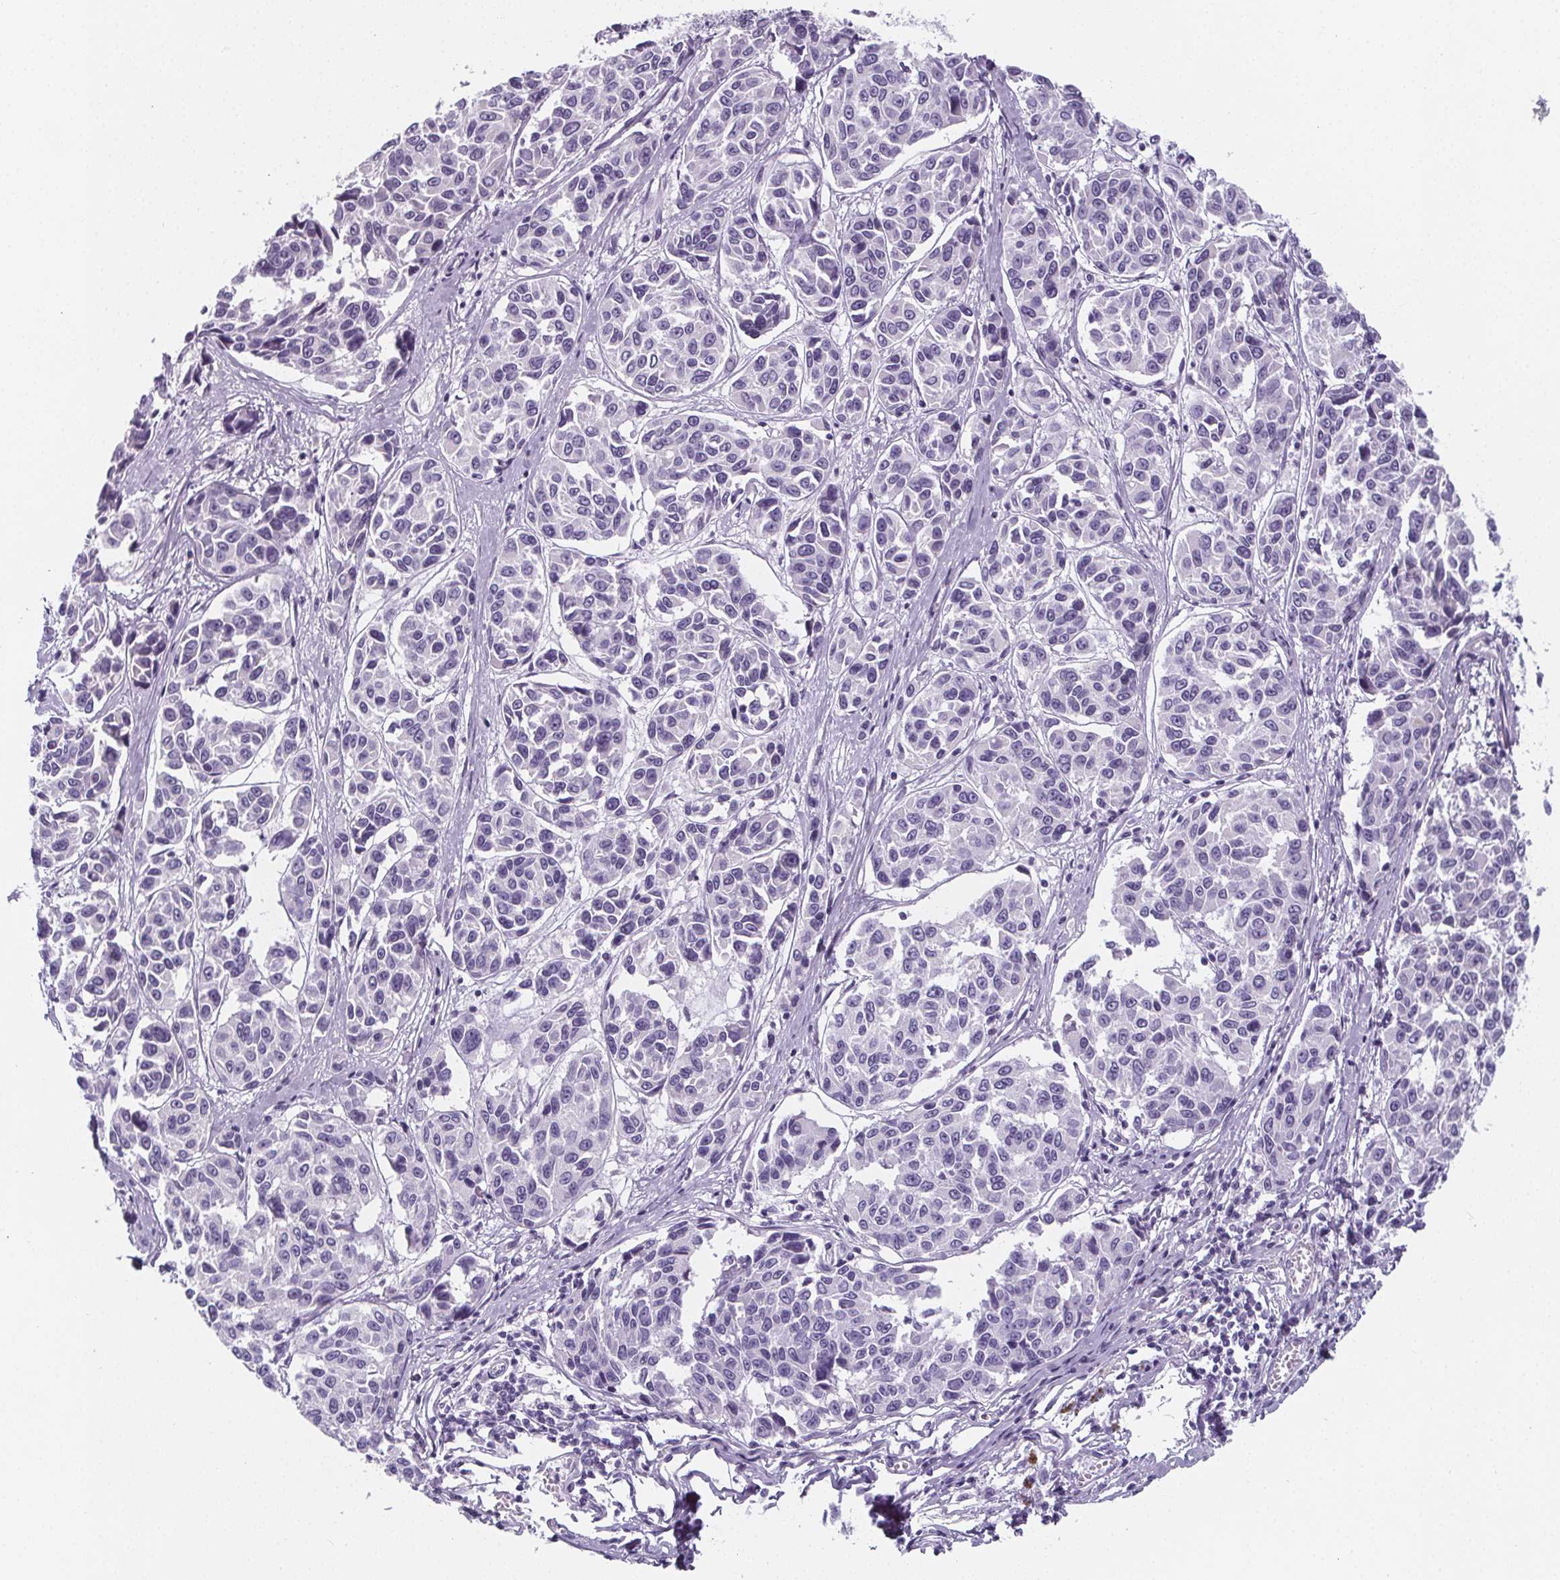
{"staining": {"intensity": "negative", "quantity": "none", "location": "none"}, "tissue": "melanoma", "cell_type": "Tumor cells", "image_type": "cancer", "snomed": [{"axis": "morphology", "description": "Malignant melanoma, NOS"}, {"axis": "topography", "description": "Skin"}], "caption": "An IHC image of malignant melanoma is shown. There is no staining in tumor cells of malignant melanoma. Brightfield microscopy of immunohistochemistry stained with DAB (3,3'-diaminobenzidine) (brown) and hematoxylin (blue), captured at high magnification.", "gene": "ADRB1", "patient": {"sex": "female", "age": 66}}